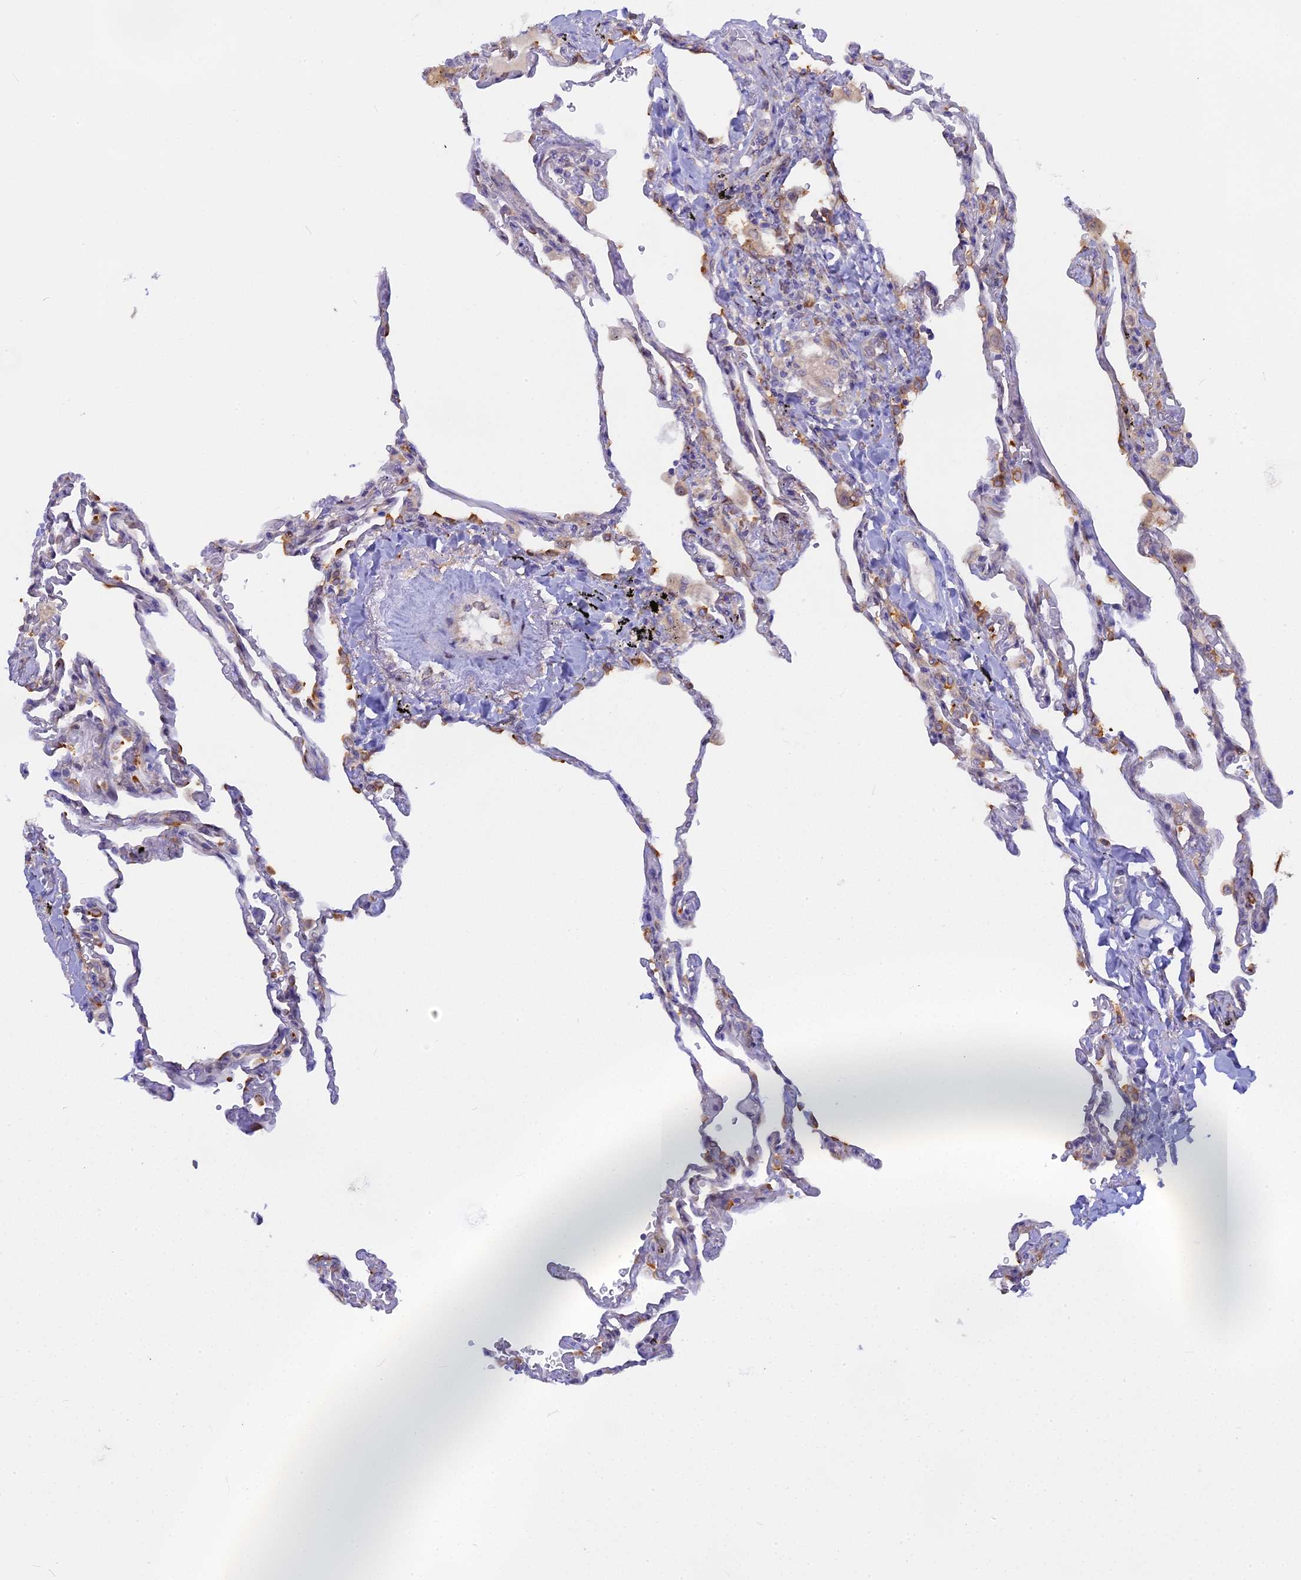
{"staining": {"intensity": "moderate", "quantity": "25%-75%", "location": "cytoplasmic/membranous"}, "tissue": "lung", "cell_type": "Alveolar cells", "image_type": "normal", "snomed": [{"axis": "morphology", "description": "Normal tissue, NOS"}, {"axis": "topography", "description": "Lung"}], "caption": "Alveolar cells show medium levels of moderate cytoplasmic/membranous staining in about 25%-75% of cells in normal lung.", "gene": "TLCD1", "patient": {"sex": "male", "age": 59}}